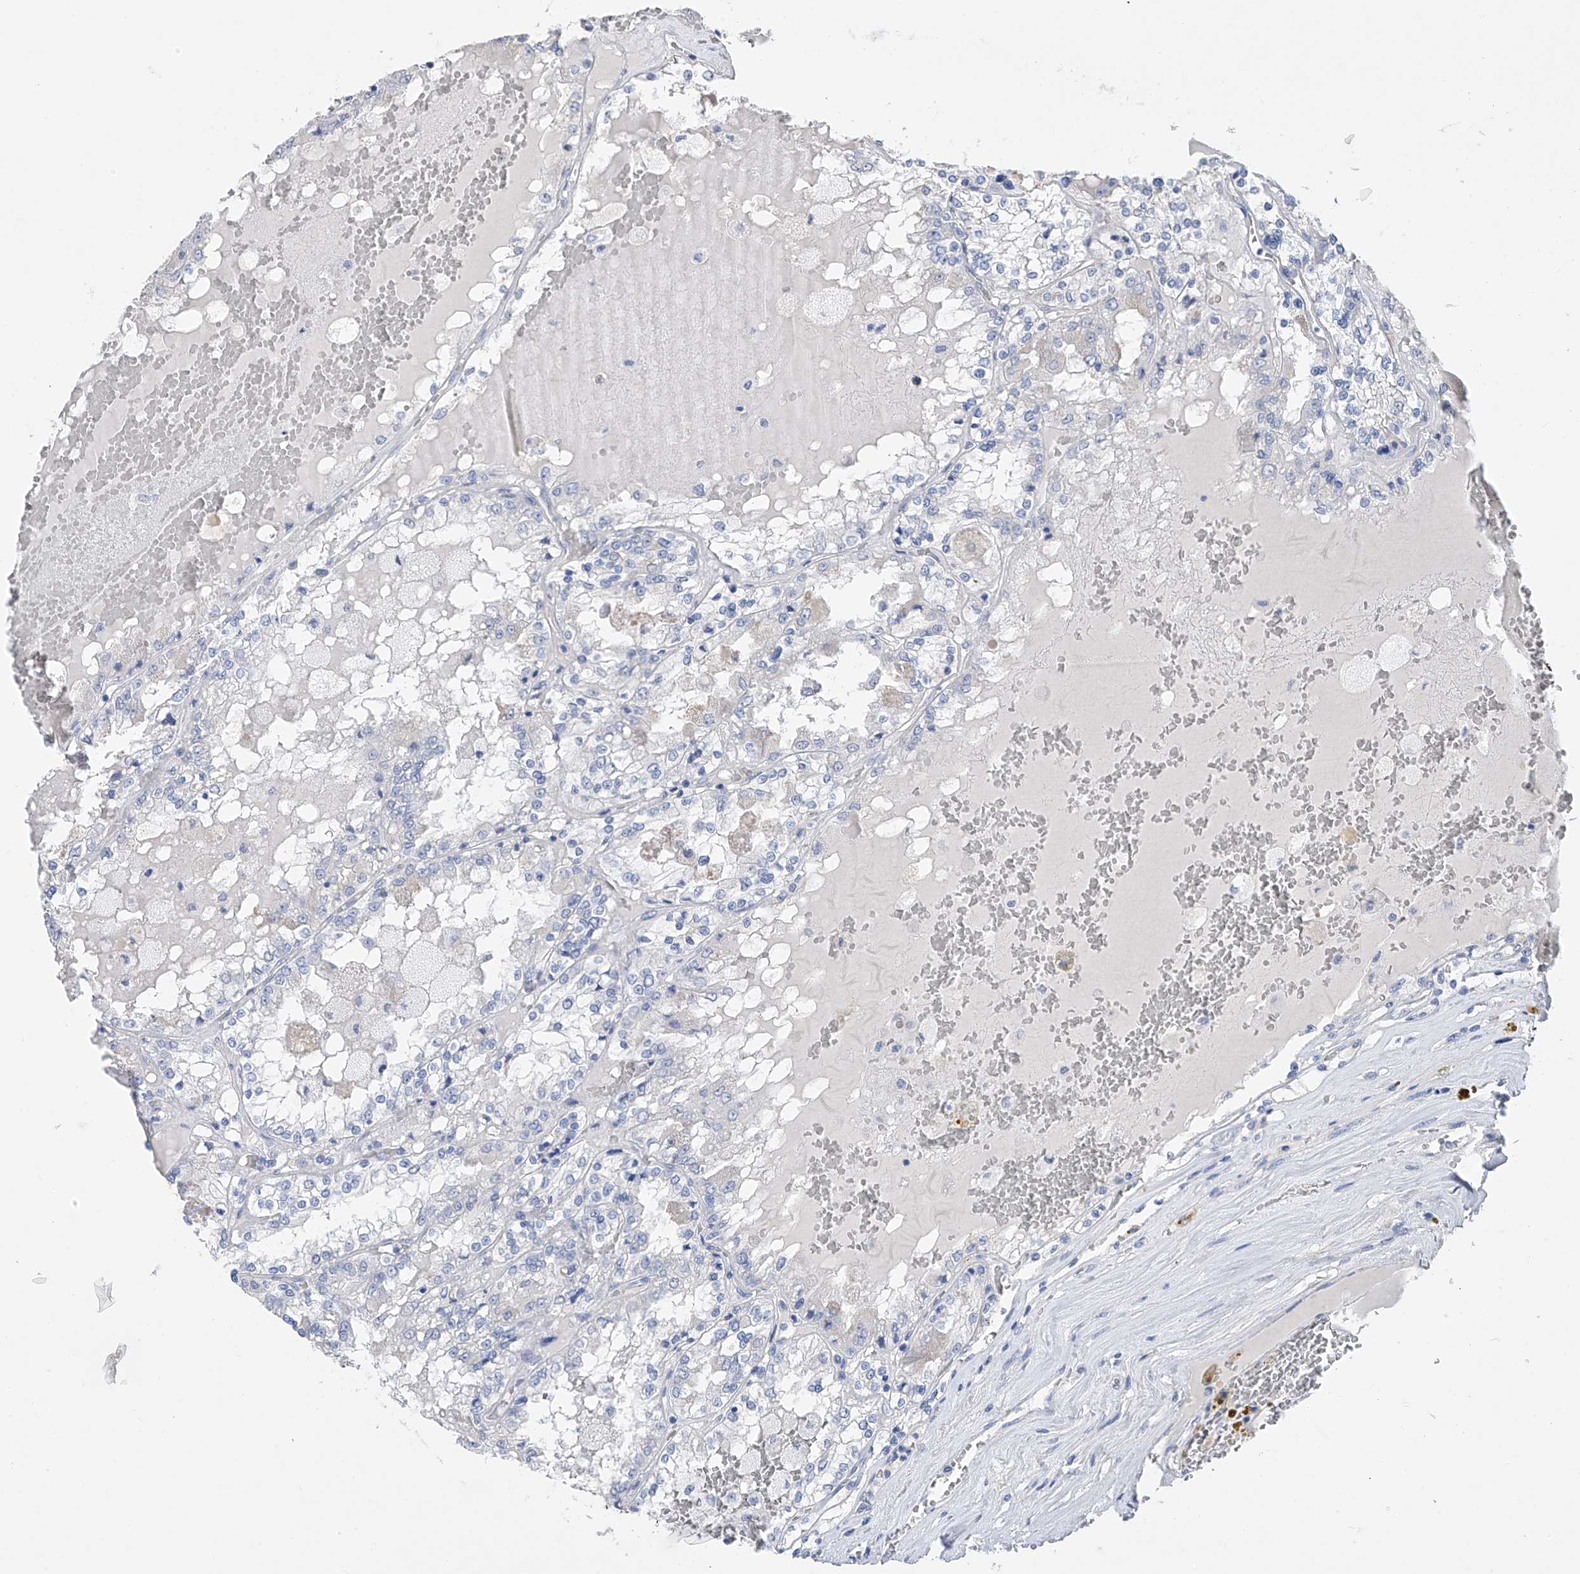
{"staining": {"intensity": "negative", "quantity": "none", "location": "none"}, "tissue": "renal cancer", "cell_type": "Tumor cells", "image_type": "cancer", "snomed": [{"axis": "morphology", "description": "Adenocarcinoma, NOS"}, {"axis": "topography", "description": "Kidney"}], "caption": "A high-resolution histopathology image shows immunohistochemistry (IHC) staining of renal cancer, which displays no significant positivity in tumor cells.", "gene": "ADRA1A", "patient": {"sex": "female", "age": 56}}